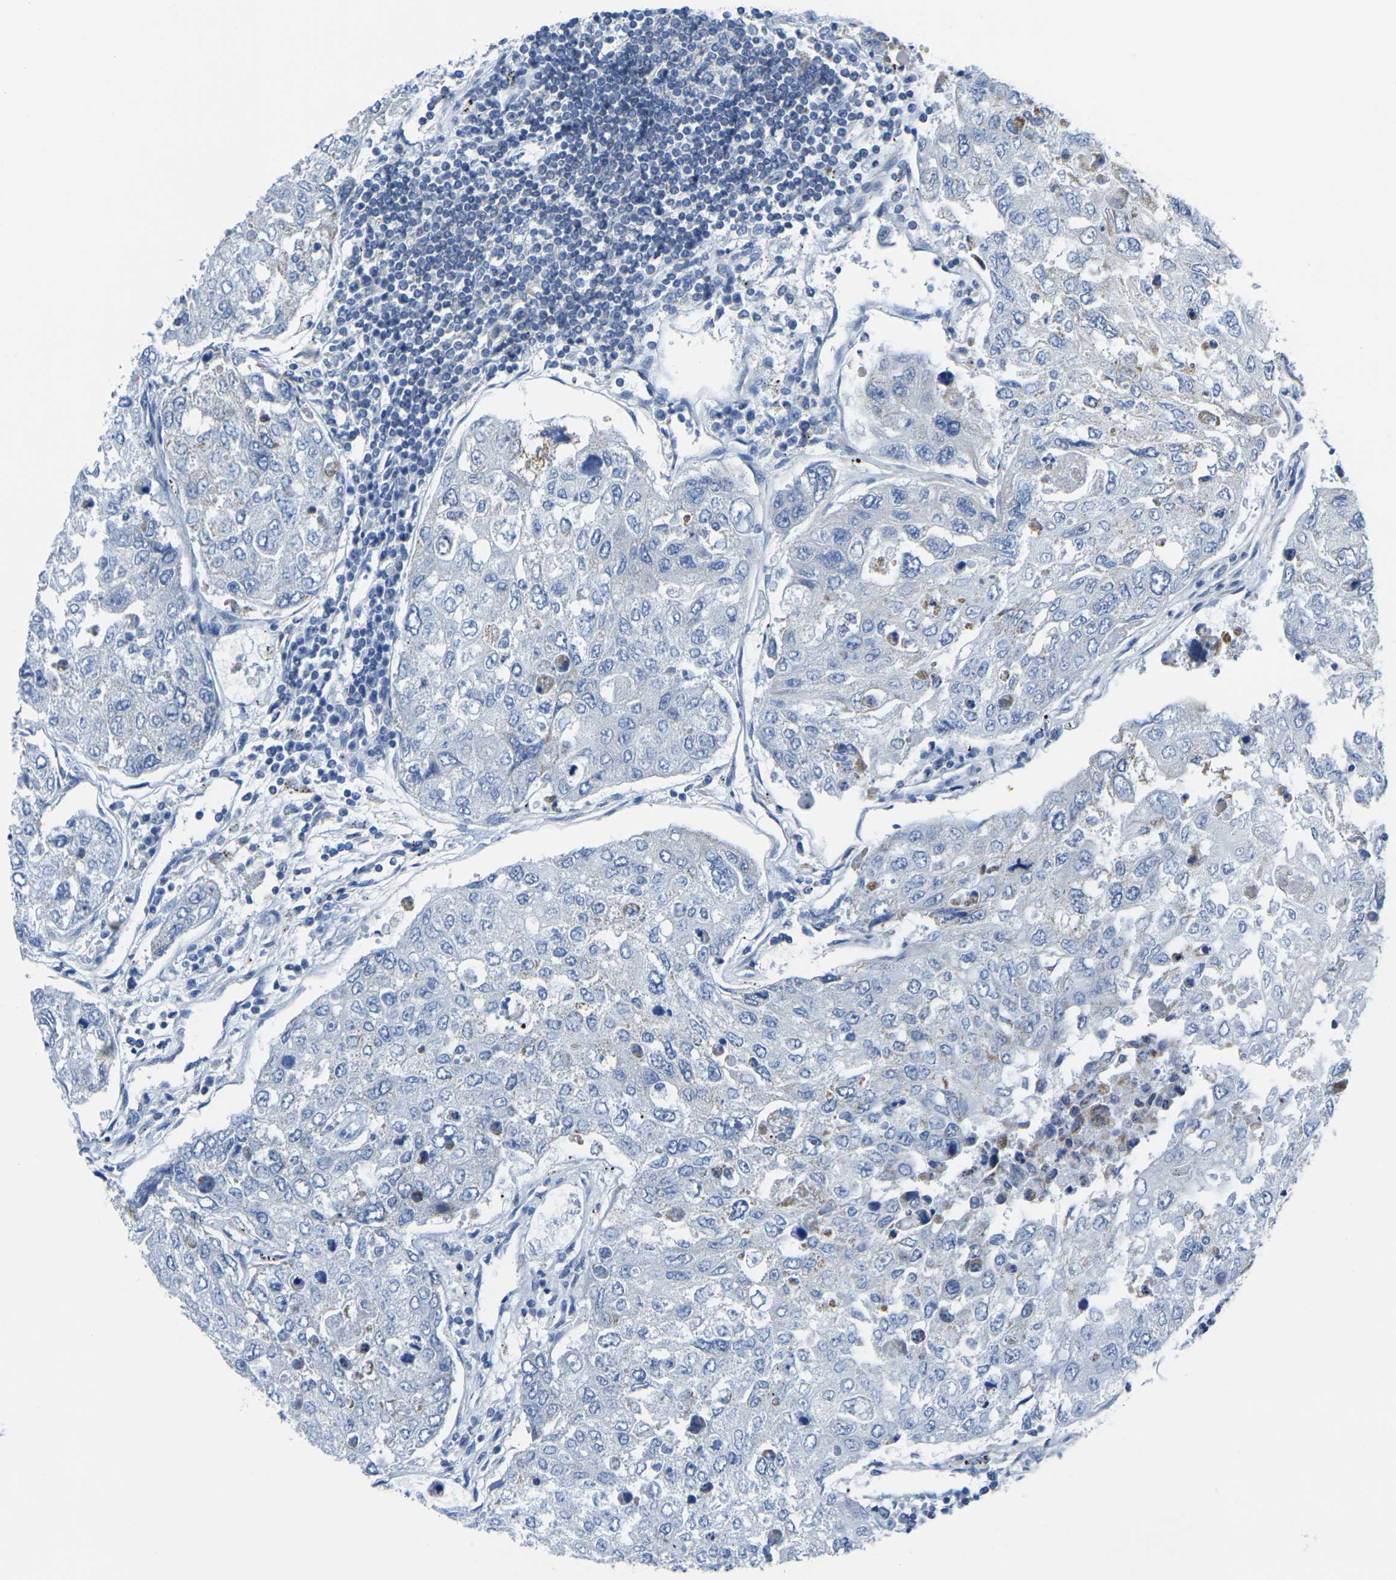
{"staining": {"intensity": "negative", "quantity": "none", "location": "none"}, "tissue": "urothelial cancer", "cell_type": "Tumor cells", "image_type": "cancer", "snomed": [{"axis": "morphology", "description": "Urothelial carcinoma, High grade"}, {"axis": "topography", "description": "Lymph node"}, {"axis": "topography", "description": "Urinary bladder"}], "caption": "High magnification brightfield microscopy of urothelial carcinoma (high-grade) stained with DAB (3,3'-diaminobenzidine) (brown) and counterstained with hematoxylin (blue): tumor cells show no significant expression.", "gene": "TMEM204", "patient": {"sex": "male", "age": 51}}